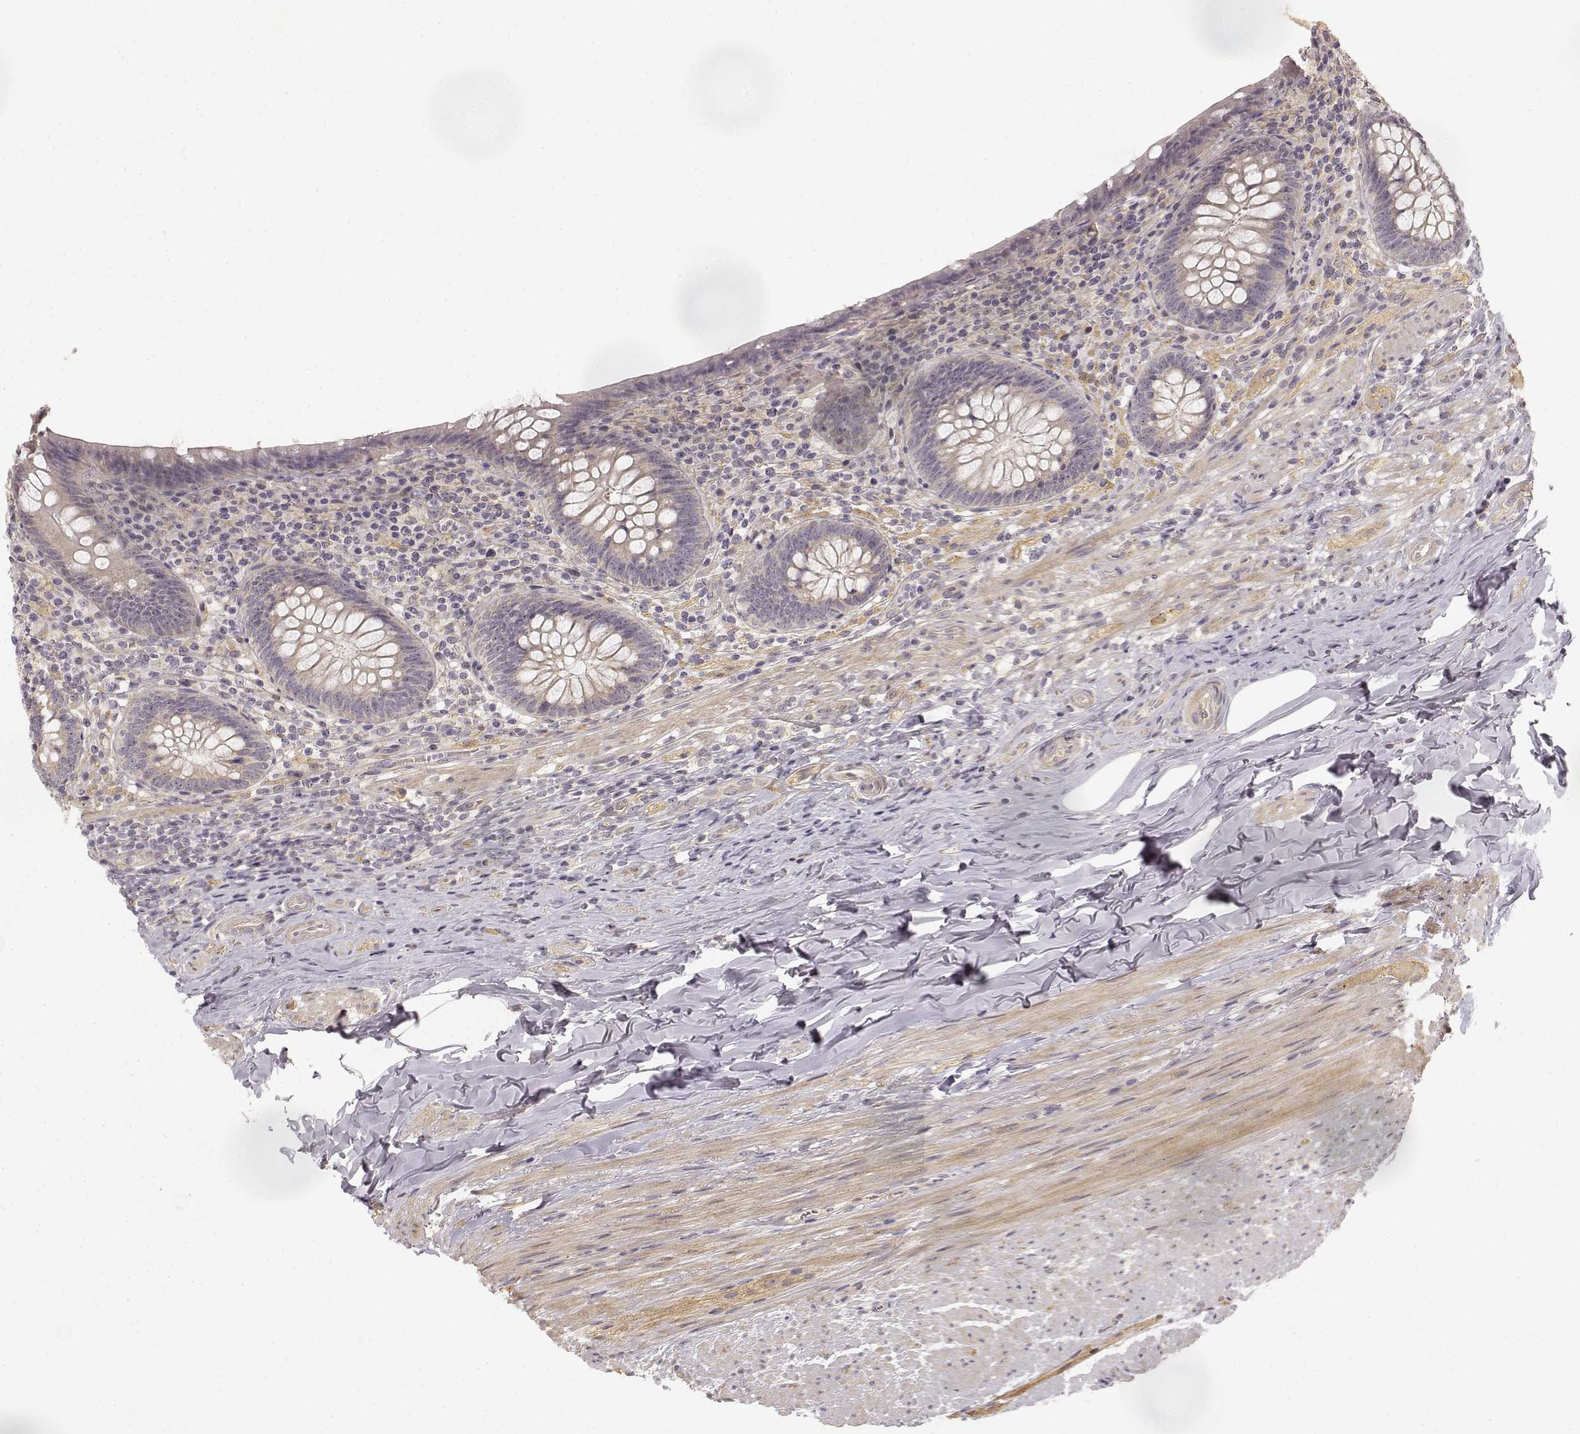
{"staining": {"intensity": "negative", "quantity": "none", "location": "none"}, "tissue": "appendix", "cell_type": "Glandular cells", "image_type": "normal", "snomed": [{"axis": "morphology", "description": "Normal tissue, NOS"}, {"axis": "topography", "description": "Appendix"}], "caption": "Immunohistochemical staining of unremarkable human appendix reveals no significant positivity in glandular cells.", "gene": "MED12L", "patient": {"sex": "male", "age": 47}}